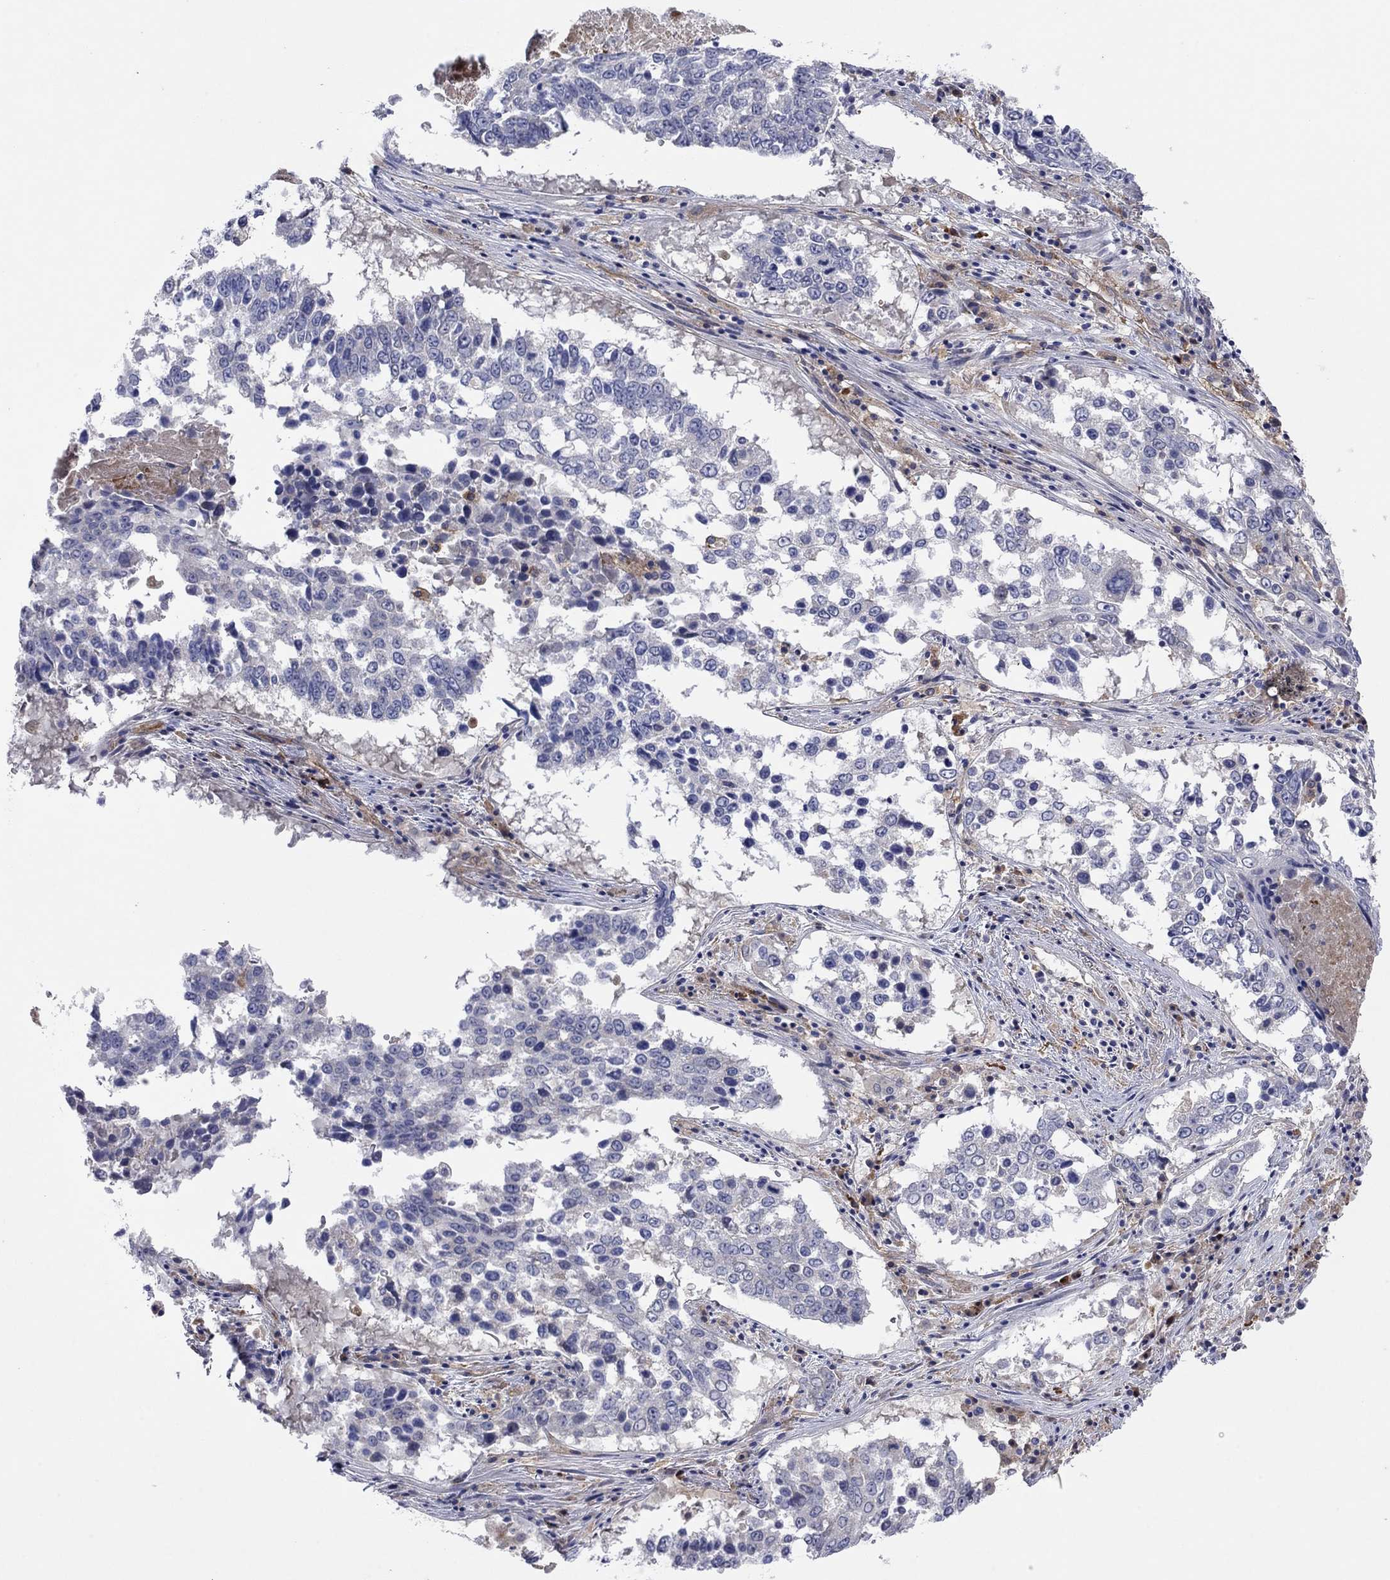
{"staining": {"intensity": "negative", "quantity": "none", "location": "none"}, "tissue": "lung cancer", "cell_type": "Tumor cells", "image_type": "cancer", "snomed": [{"axis": "morphology", "description": "Squamous cell carcinoma, NOS"}, {"axis": "topography", "description": "Lung"}], "caption": "This is an immunohistochemistry (IHC) micrograph of squamous cell carcinoma (lung). There is no staining in tumor cells.", "gene": "PLCL2", "patient": {"sex": "male", "age": 82}}